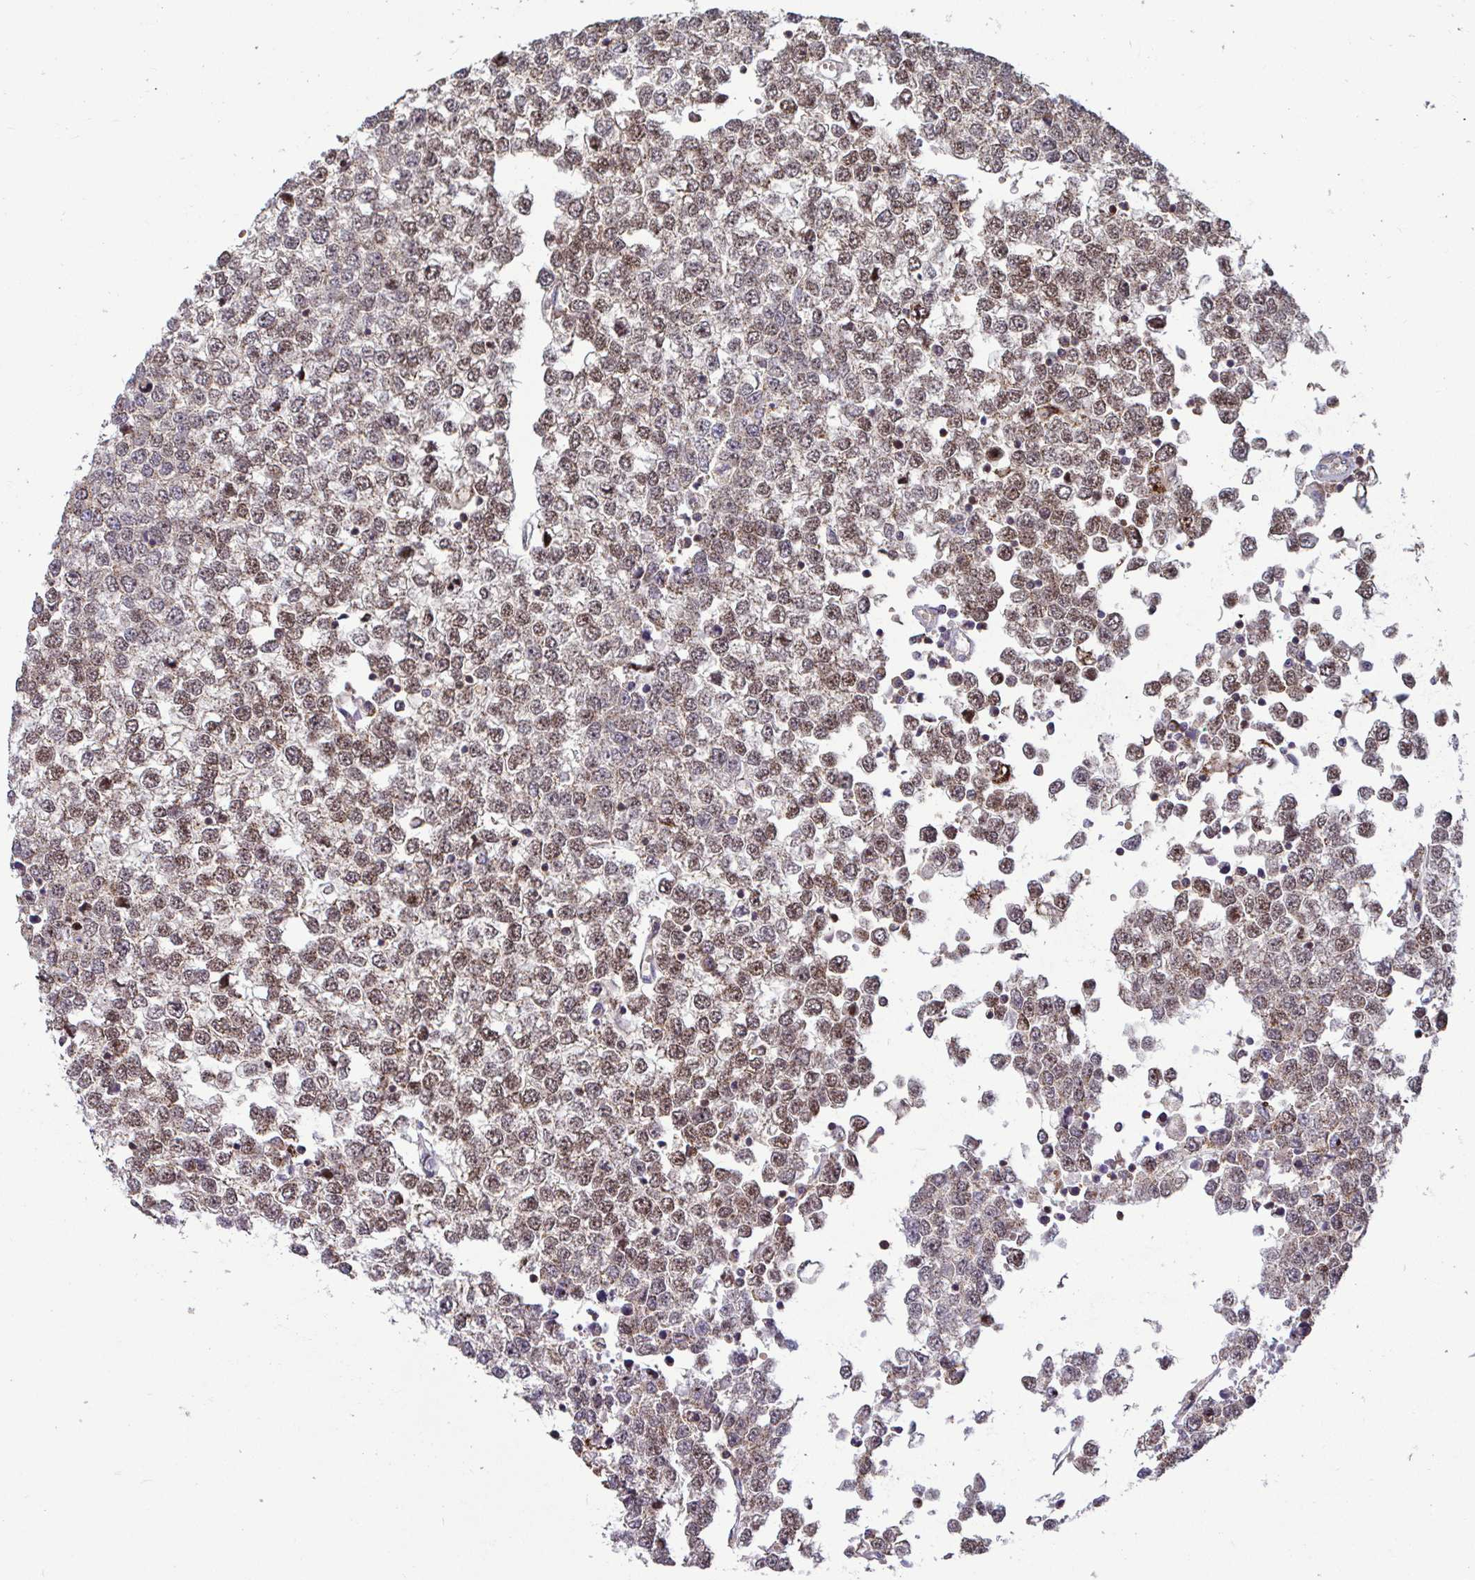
{"staining": {"intensity": "moderate", "quantity": ">75%", "location": "cytoplasmic/membranous,nuclear"}, "tissue": "testis cancer", "cell_type": "Tumor cells", "image_type": "cancer", "snomed": [{"axis": "morphology", "description": "Seminoma, NOS"}, {"axis": "topography", "description": "Testis"}], "caption": "Brown immunohistochemical staining in seminoma (testis) shows moderate cytoplasmic/membranous and nuclear positivity in about >75% of tumor cells. Using DAB (brown) and hematoxylin (blue) stains, captured at high magnification using brightfield microscopy.", "gene": "SPRY1", "patient": {"sex": "male", "age": 65}}